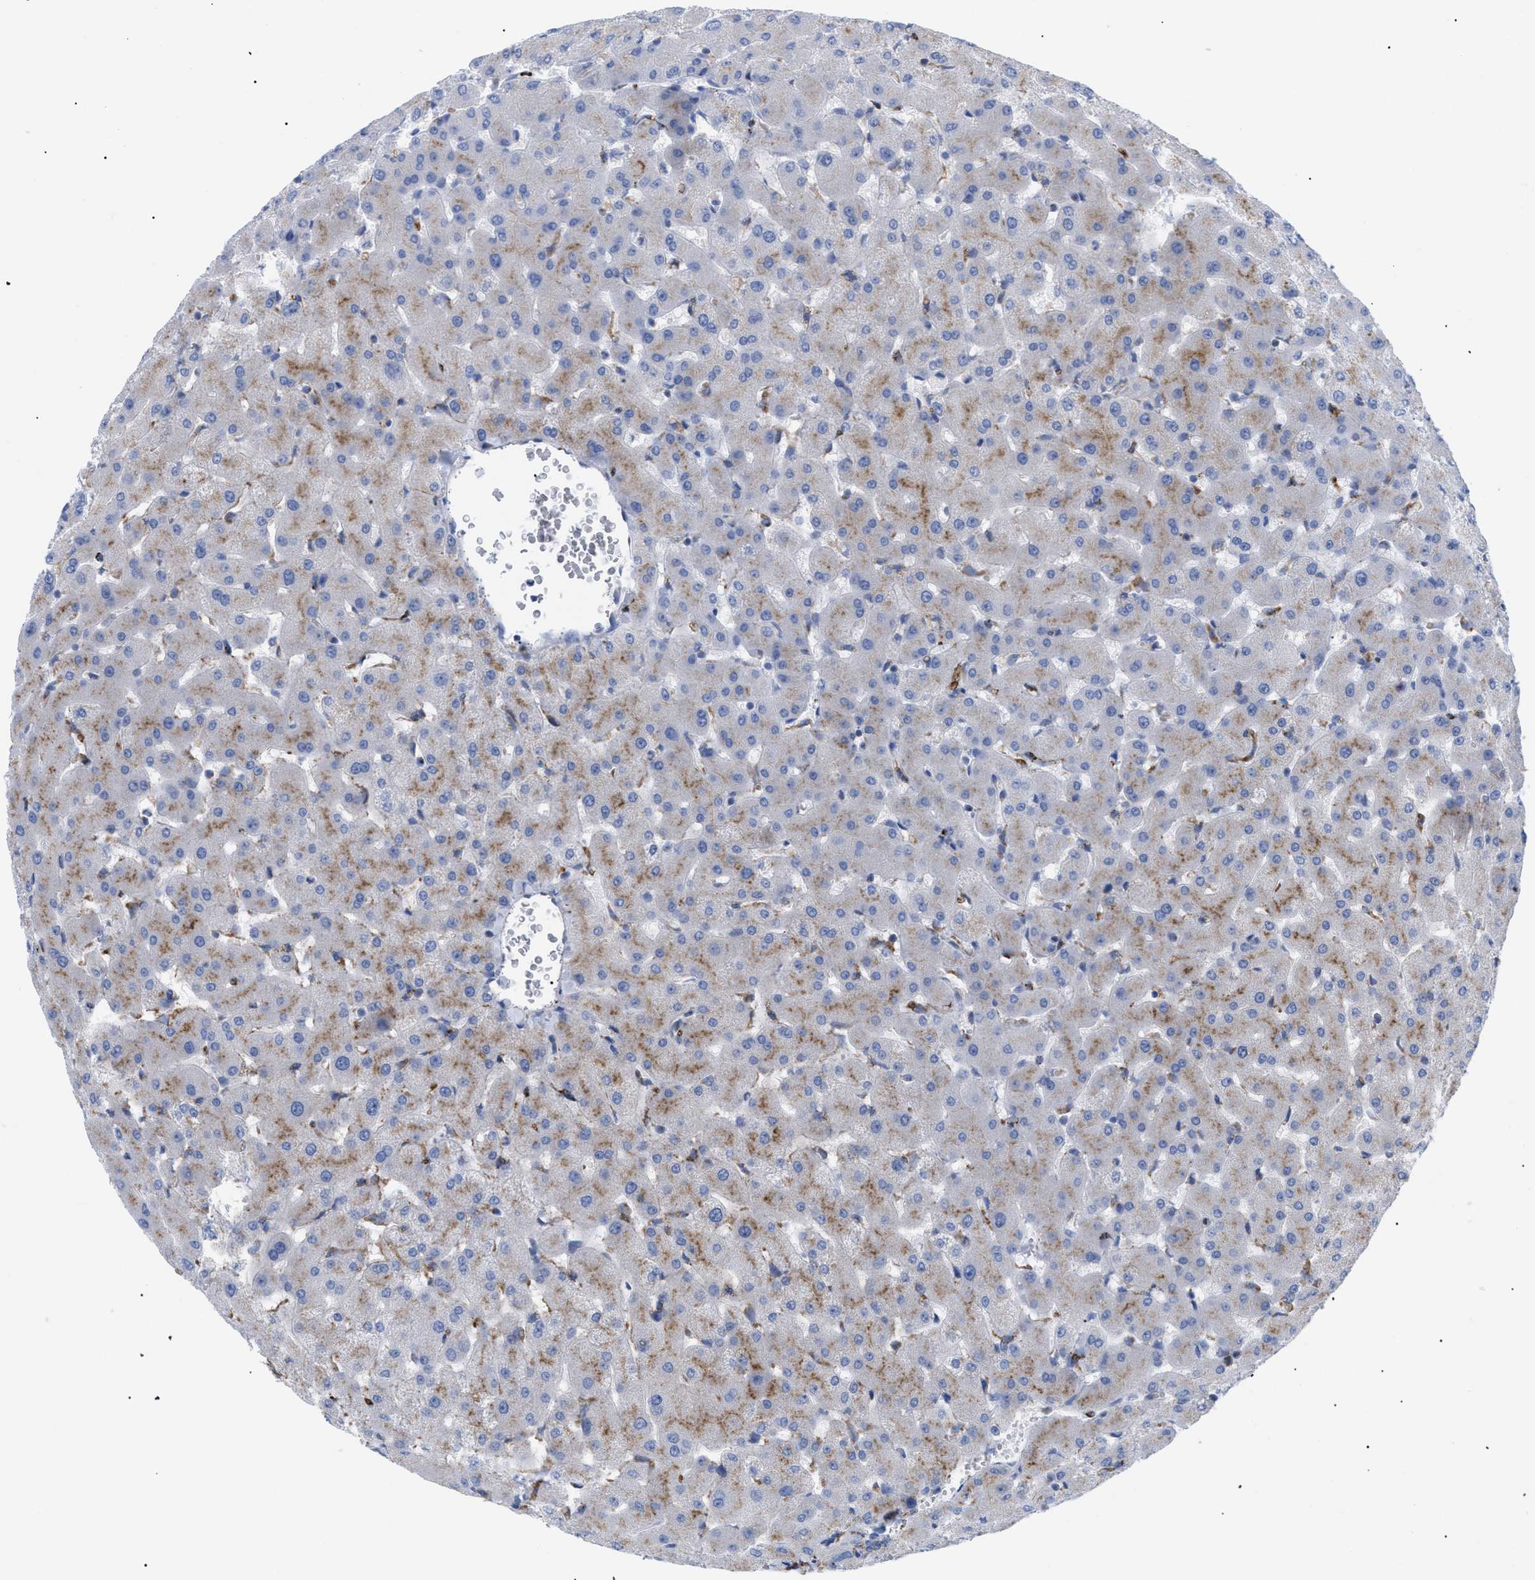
{"staining": {"intensity": "weak", "quantity": "<25%", "location": "cytoplasmic/membranous"}, "tissue": "liver", "cell_type": "Cholangiocytes", "image_type": "normal", "snomed": [{"axis": "morphology", "description": "Normal tissue, NOS"}, {"axis": "topography", "description": "Liver"}], "caption": "Cholangiocytes show no significant protein staining in unremarkable liver. Brightfield microscopy of immunohistochemistry stained with DAB (brown) and hematoxylin (blue), captured at high magnification.", "gene": "DRAM2", "patient": {"sex": "female", "age": 63}}